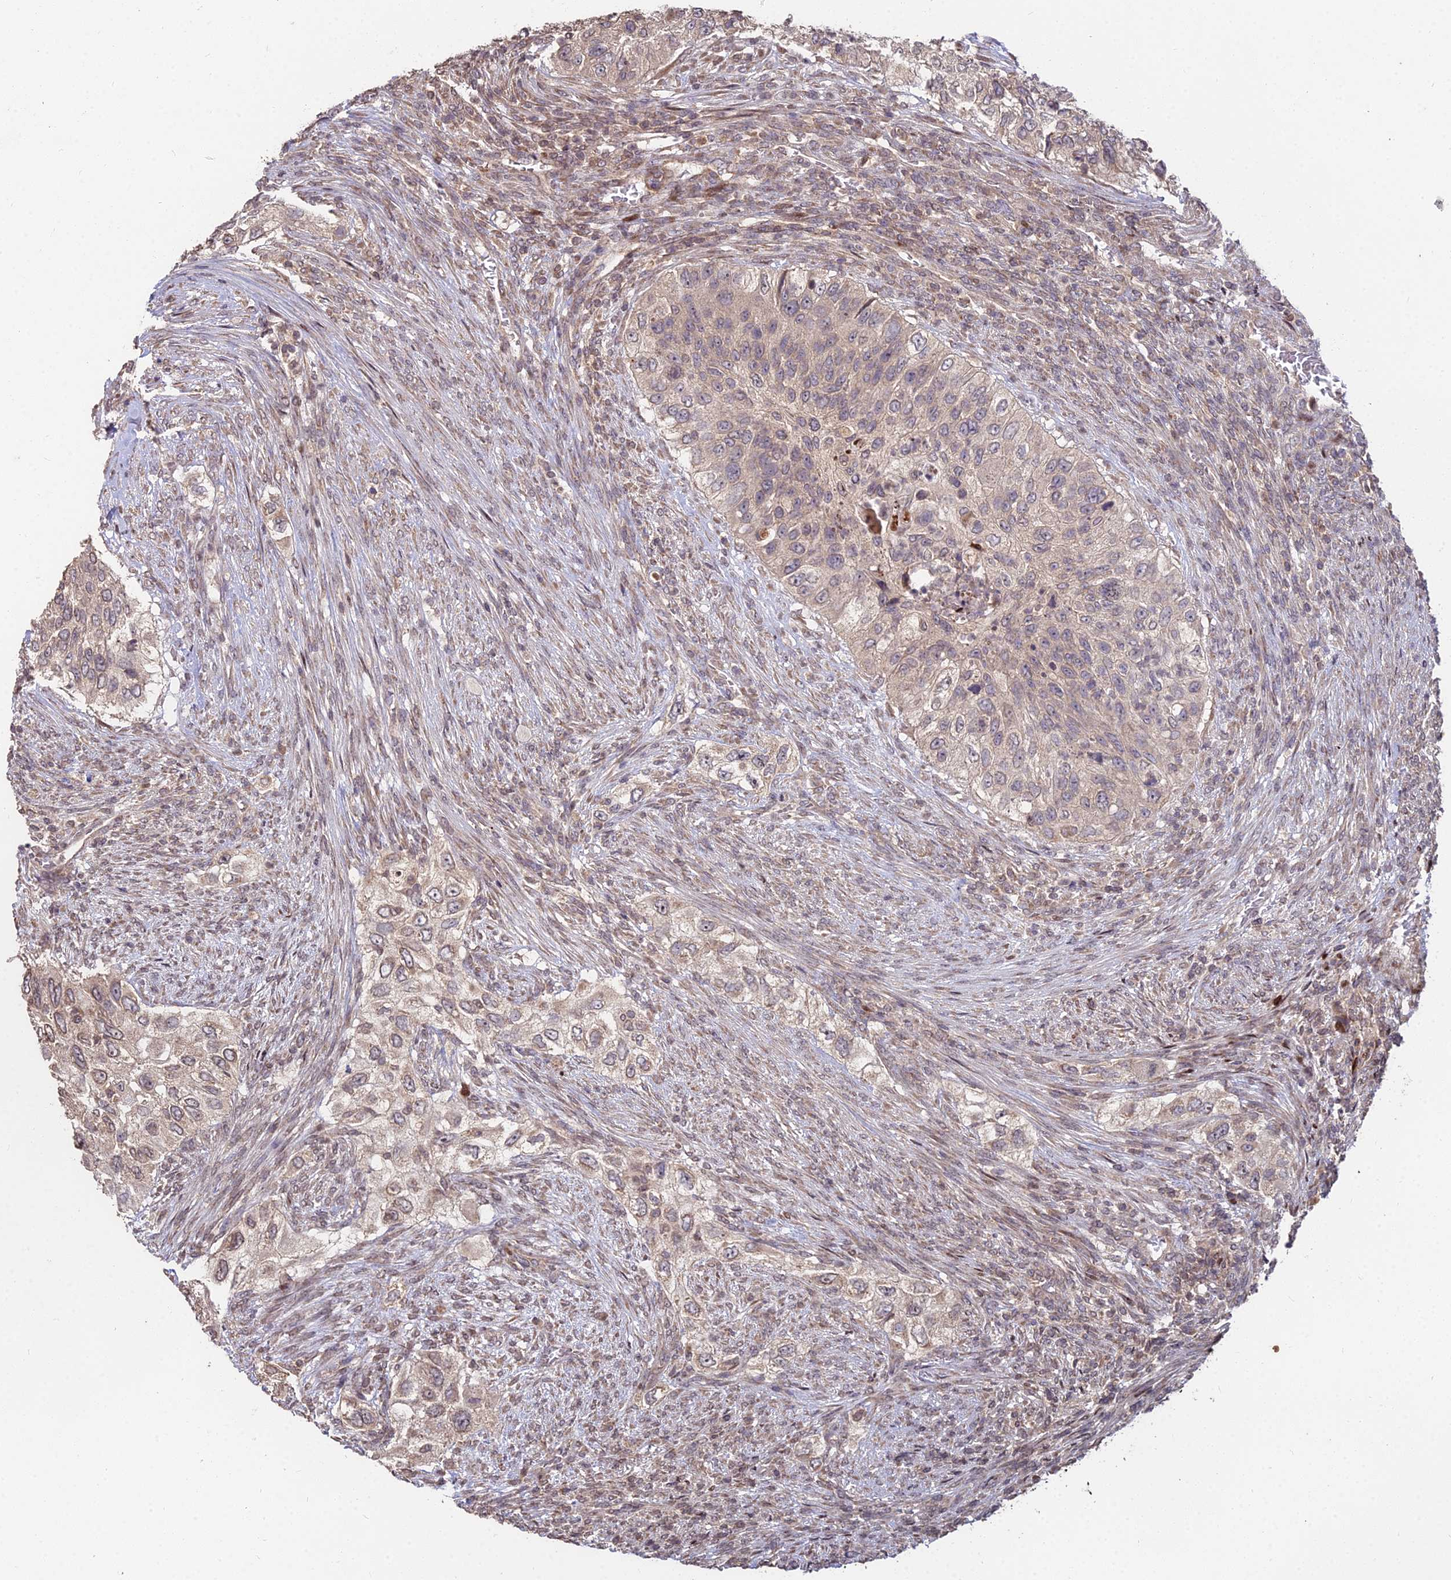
{"staining": {"intensity": "weak", "quantity": ">75%", "location": "cytoplasmic/membranous"}, "tissue": "urothelial cancer", "cell_type": "Tumor cells", "image_type": "cancer", "snomed": [{"axis": "morphology", "description": "Urothelial carcinoma, High grade"}, {"axis": "topography", "description": "Urinary bladder"}], "caption": "This micrograph shows urothelial cancer stained with immunohistochemistry to label a protein in brown. The cytoplasmic/membranous of tumor cells show weak positivity for the protein. Nuclei are counter-stained blue.", "gene": "RBMS2", "patient": {"sex": "female", "age": 60}}